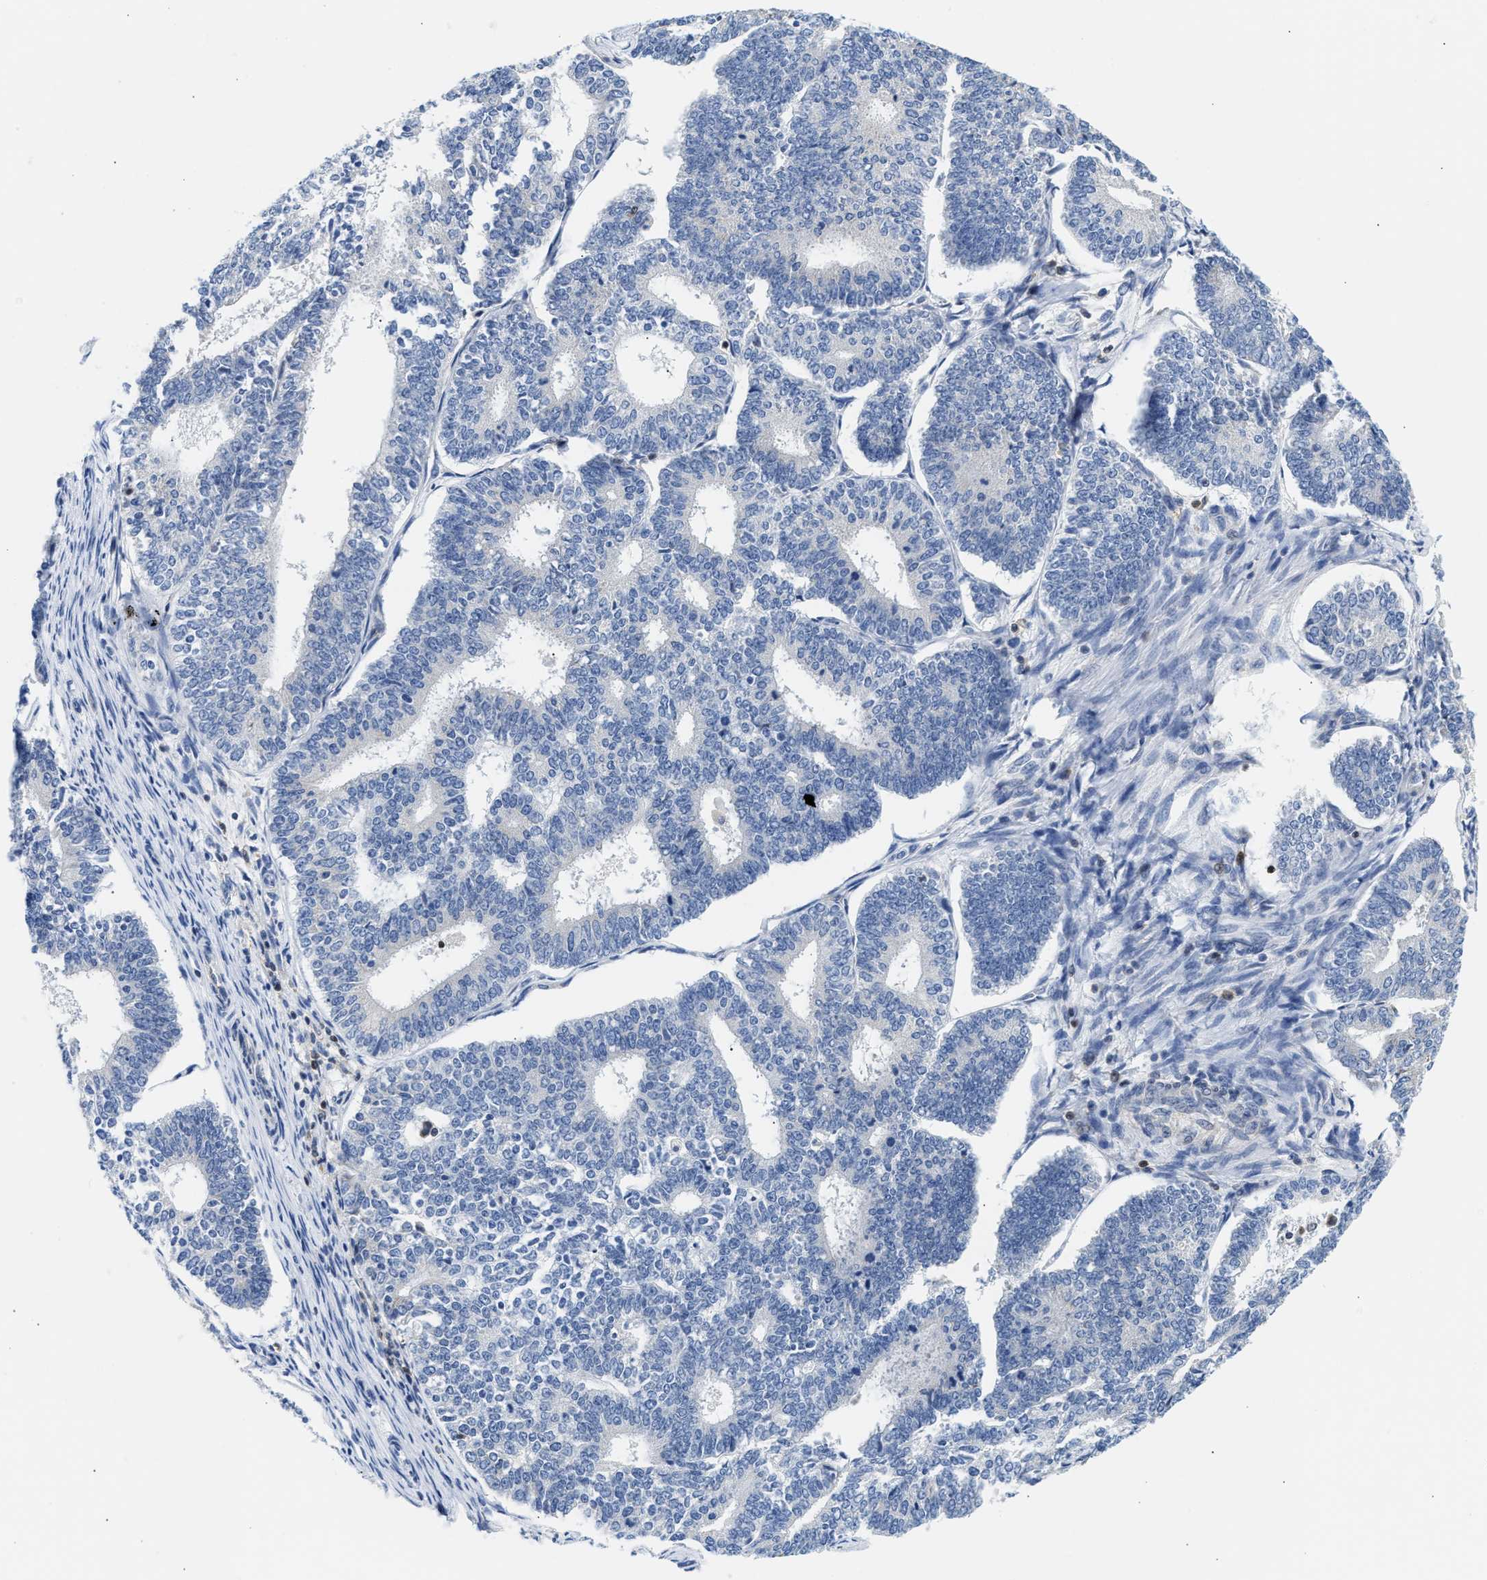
{"staining": {"intensity": "negative", "quantity": "none", "location": "none"}, "tissue": "endometrial cancer", "cell_type": "Tumor cells", "image_type": "cancer", "snomed": [{"axis": "morphology", "description": "Adenocarcinoma, NOS"}, {"axis": "topography", "description": "Endometrium"}], "caption": "Tumor cells show no significant expression in endometrial cancer.", "gene": "SLIT2", "patient": {"sex": "female", "age": 70}}